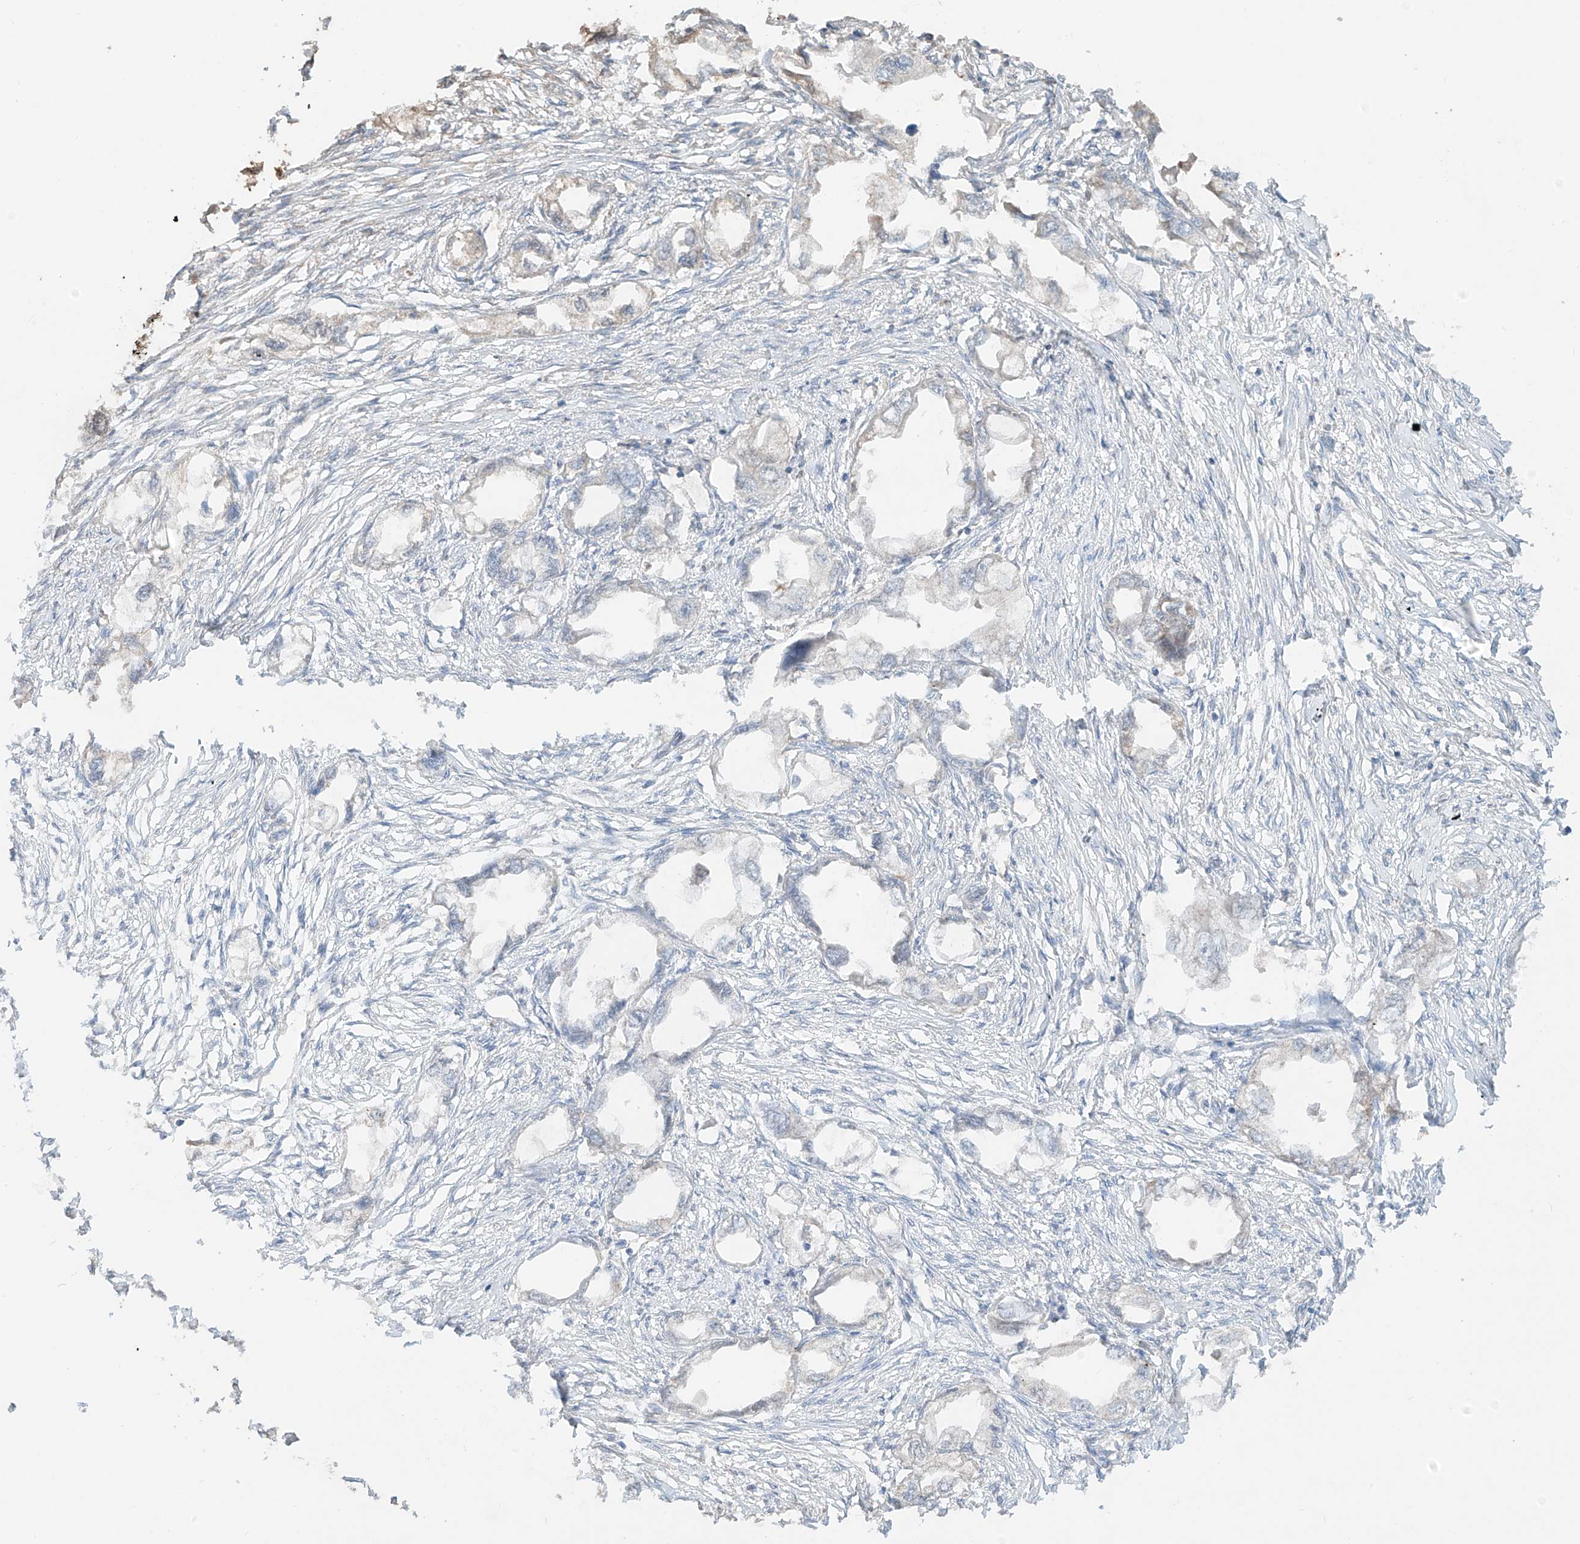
{"staining": {"intensity": "negative", "quantity": "none", "location": "none"}, "tissue": "endometrial cancer", "cell_type": "Tumor cells", "image_type": "cancer", "snomed": [{"axis": "morphology", "description": "Adenocarcinoma, NOS"}, {"axis": "morphology", "description": "Adenocarcinoma, metastatic, NOS"}, {"axis": "topography", "description": "Adipose tissue"}, {"axis": "topography", "description": "Endometrium"}], "caption": "IHC photomicrograph of neoplastic tissue: adenocarcinoma (endometrial) stained with DAB (3,3'-diaminobenzidine) exhibits no significant protein staining in tumor cells.", "gene": "AHCTF1", "patient": {"sex": "female", "age": 67}}